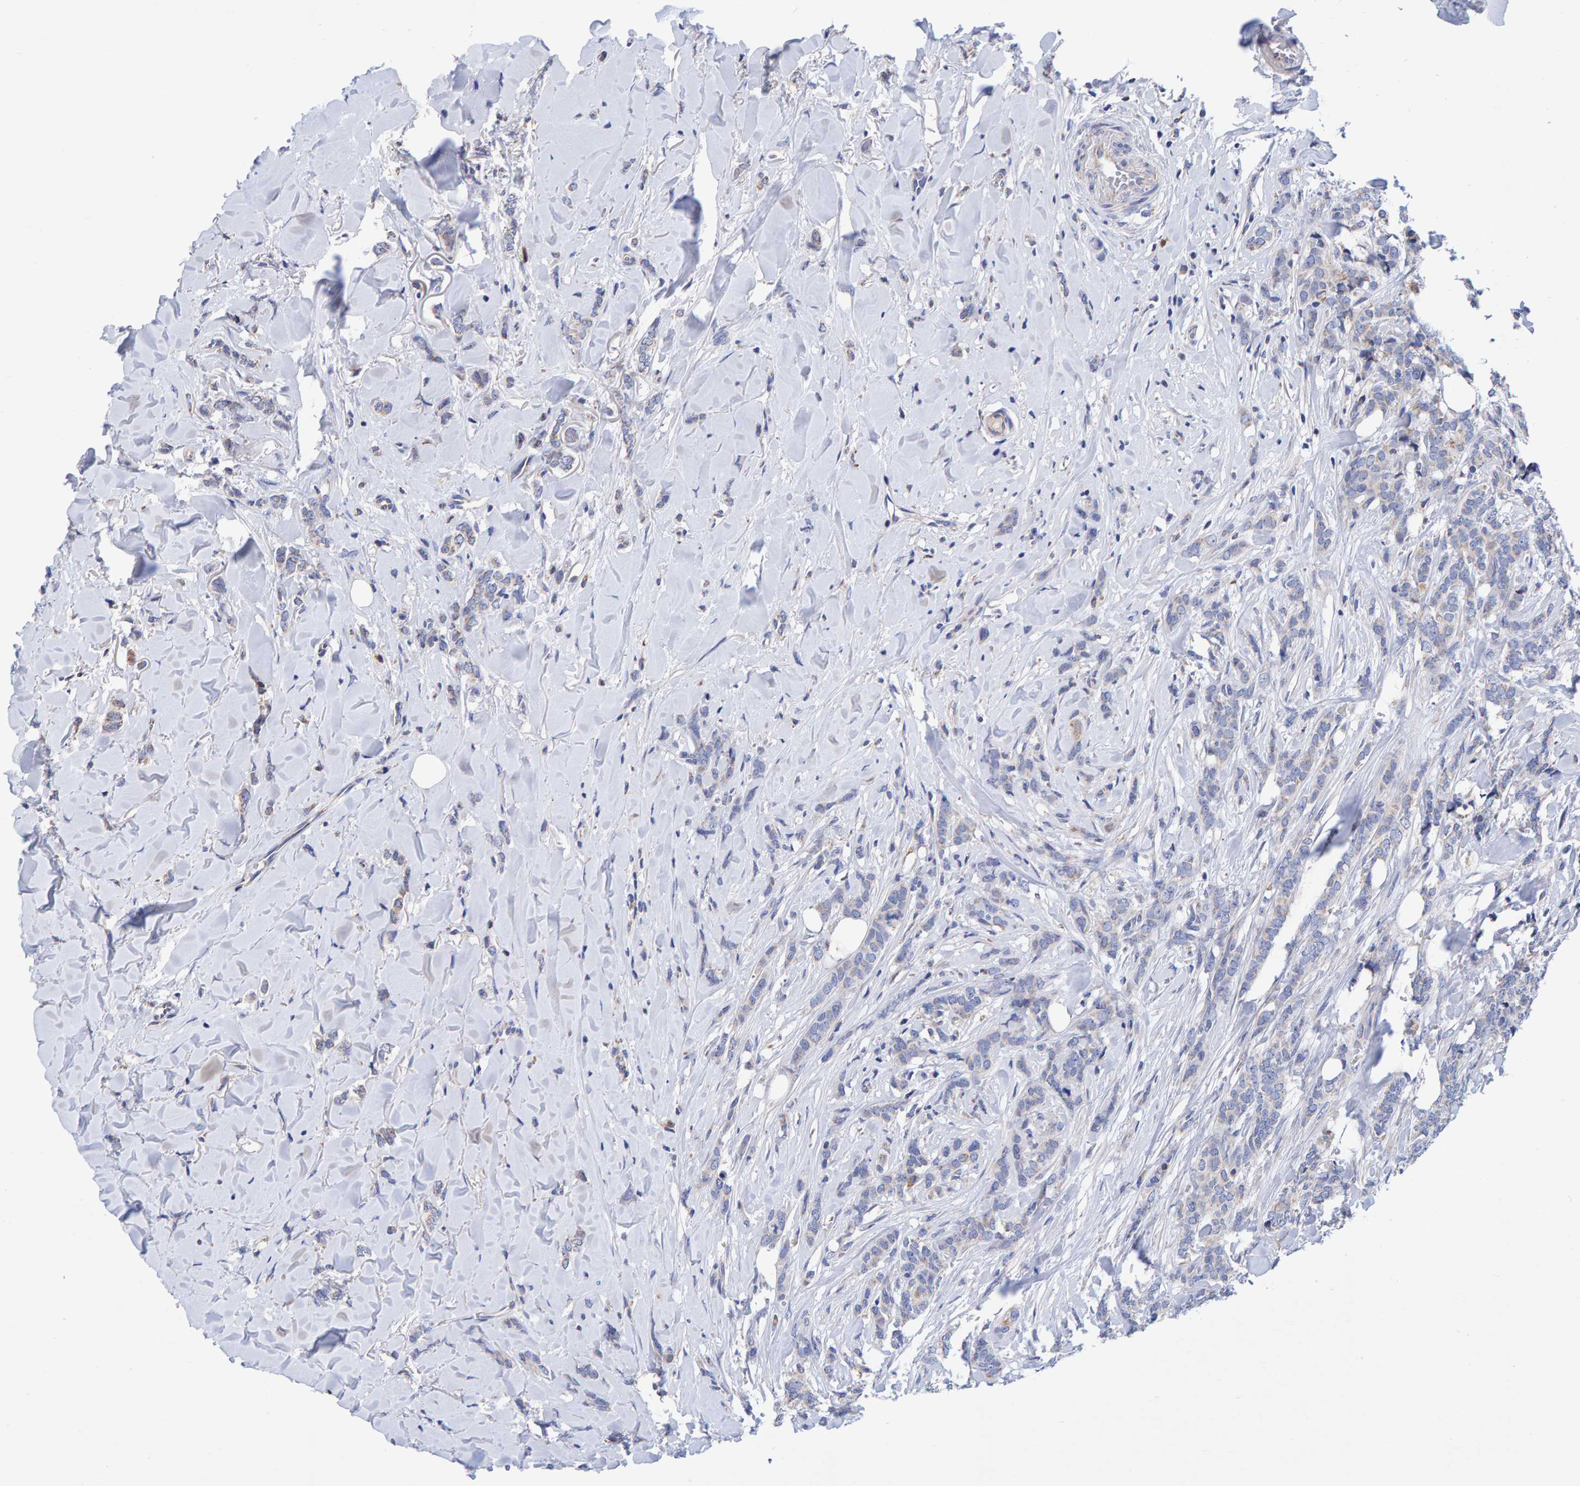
{"staining": {"intensity": "negative", "quantity": "none", "location": "none"}, "tissue": "breast cancer", "cell_type": "Tumor cells", "image_type": "cancer", "snomed": [{"axis": "morphology", "description": "Lobular carcinoma"}, {"axis": "topography", "description": "Skin"}, {"axis": "topography", "description": "Breast"}], "caption": "The histopathology image reveals no staining of tumor cells in breast cancer. Nuclei are stained in blue.", "gene": "EFR3A", "patient": {"sex": "female", "age": 46}}